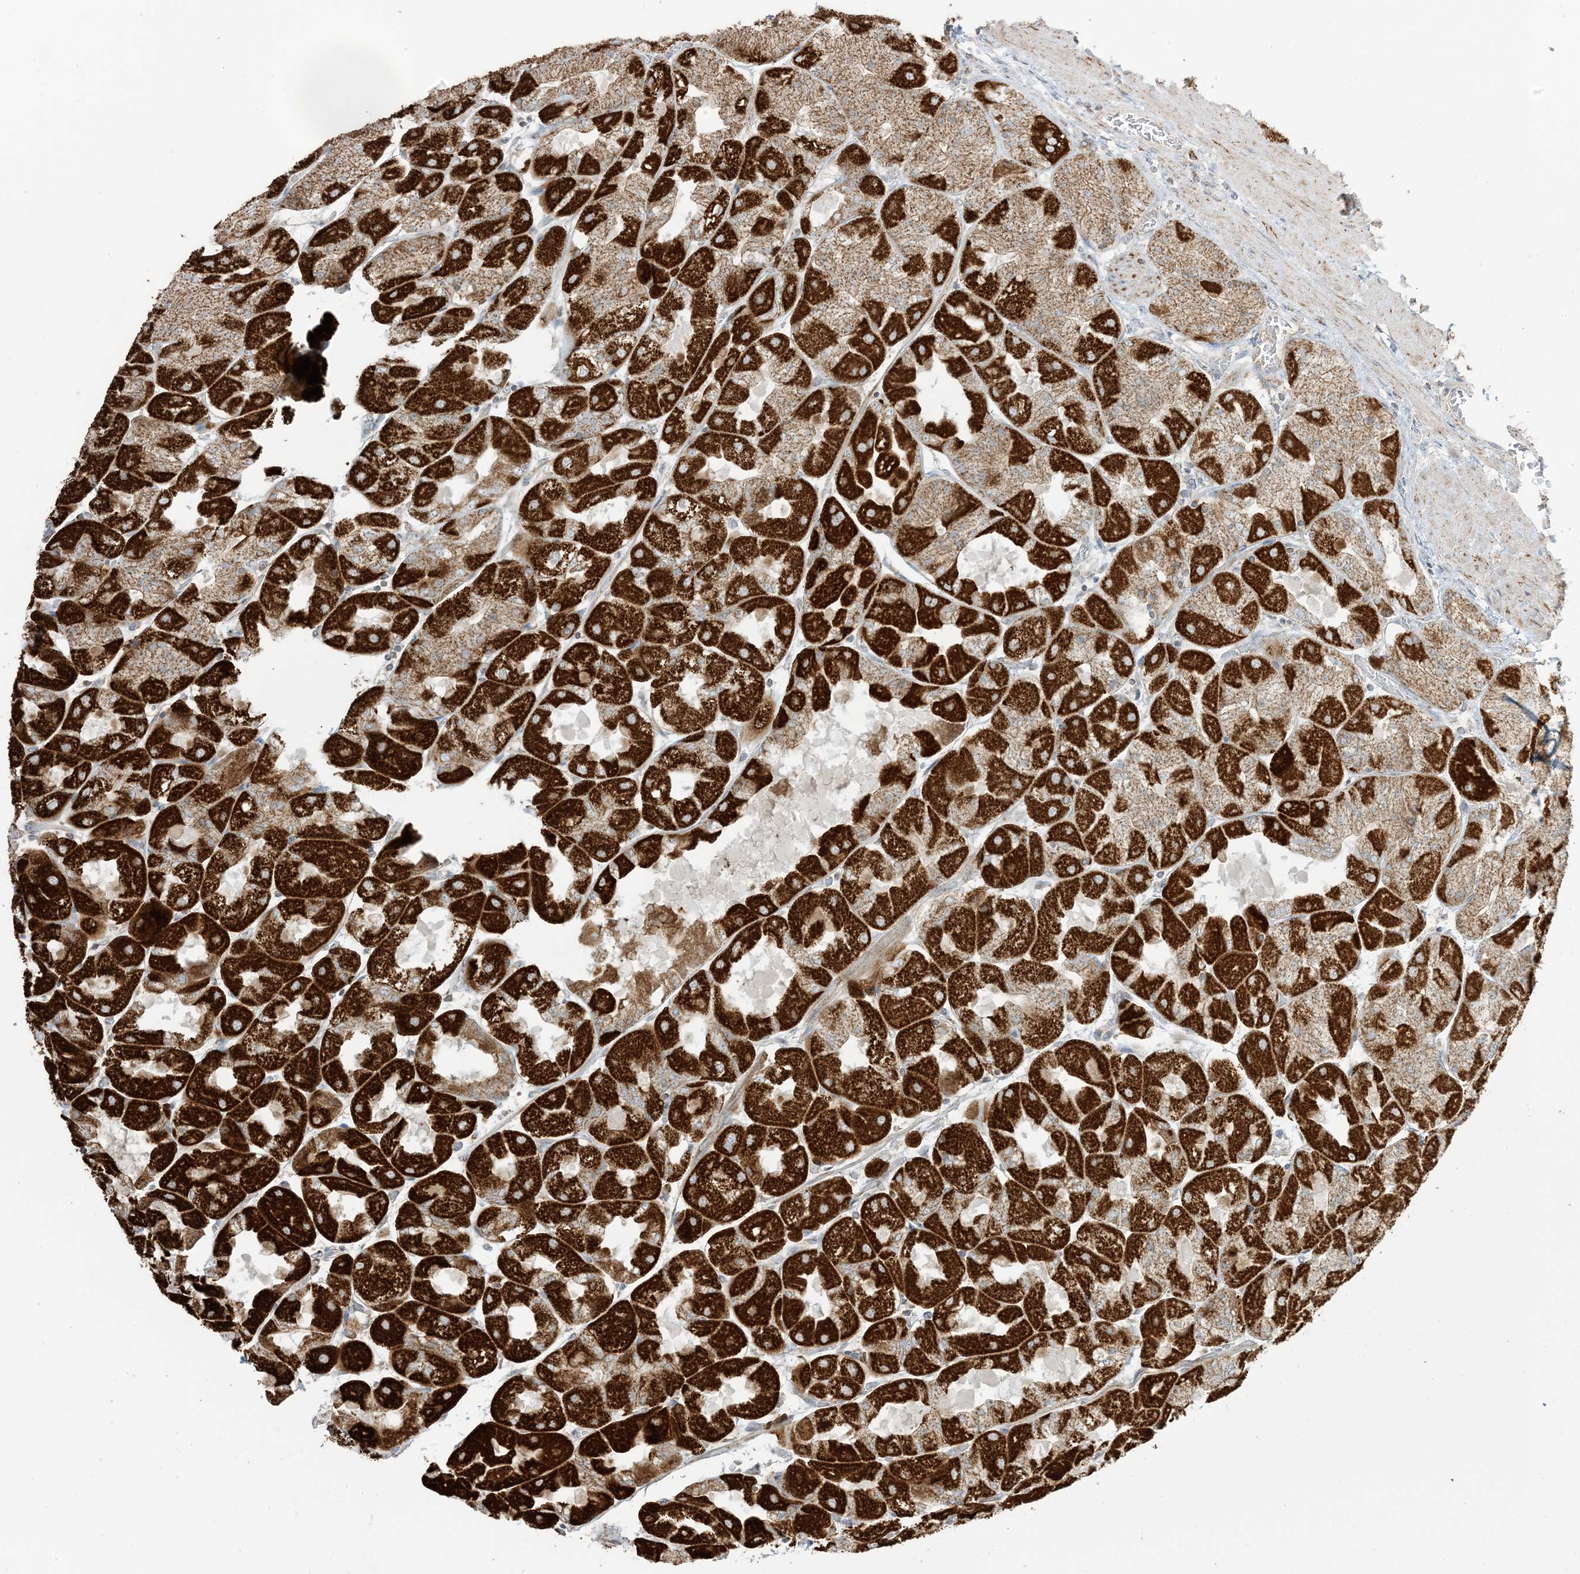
{"staining": {"intensity": "strong", "quantity": ">75%", "location": "cytoplasmic/membranous"}, "tissue": "stomach", "cell_type": "Glandular cells", "image_type": "normal", "snomed": [{"axis": "morphology", "description": "Normal tissue, NOS"}, {"axis": "topography", "description": "Stomach"}], "caption": "The immunohistochemical stain highlights strong cytoplasmic/membranous expression in glandular cells of normal stomach. Using DAB (3,3'-diaminobenzidine) (brown) and hematoxylin (blue) stains, captured at high magnification using brightfield microscopy.", "gene": "N4BP3", "patient": {"sex": "female", "age": 61}}